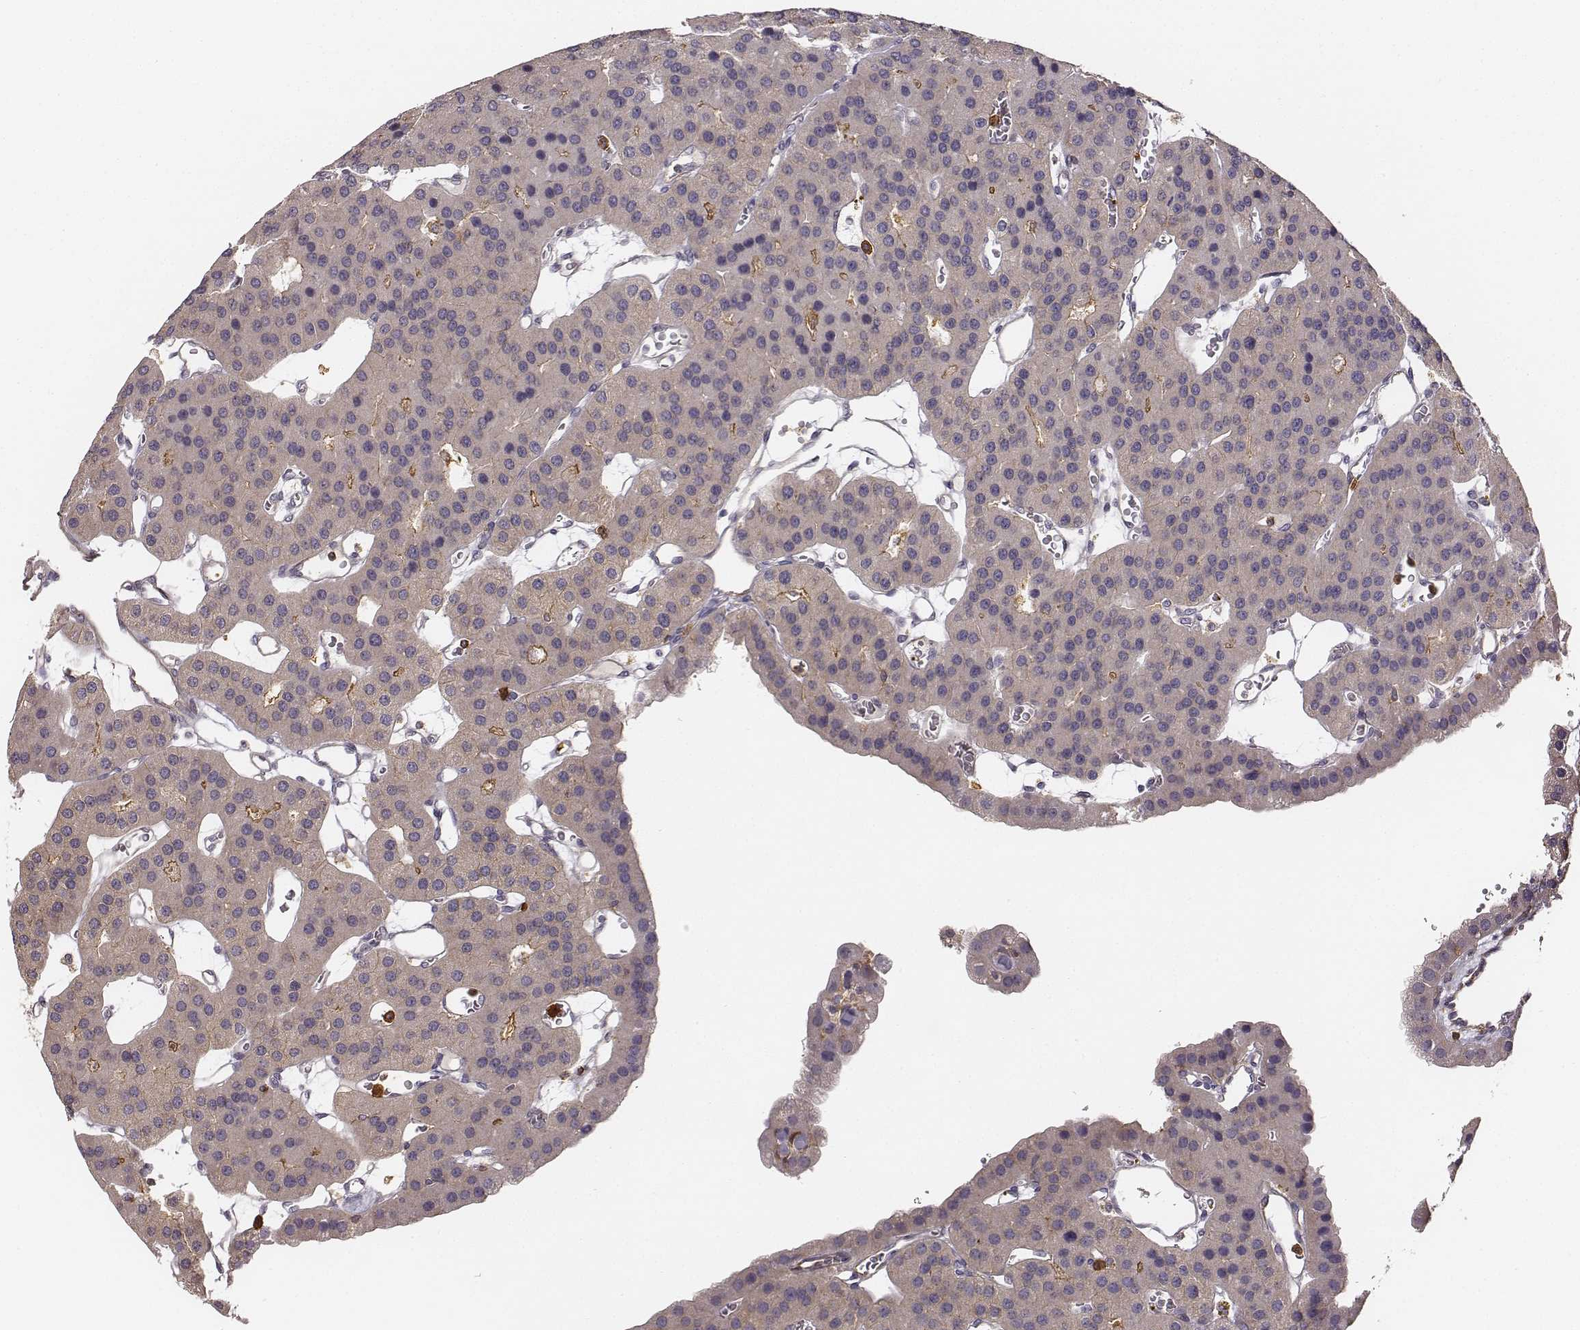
{"staining": {"intensity": "negative", "quantity": "none", "location": "none"}, "tissue": "parathyroid gland", "cell_type": "Glandular cells", "image_type": "normal", "snomed": [{"axis": "morphology", "description": "Normal tissue, NOS"}, {"axis": "morphology", "description": "Adenoma, NOS"}, {"axis": "topography", "description": "Parathyroid gland"}], "caption": "High power microscopy micrograph of an IHC image of normal parathyroid gland, revealing no significant positivity in glandular cells.", "gene": "ZYX", "patient": {"sex": "female", "age": 86}}